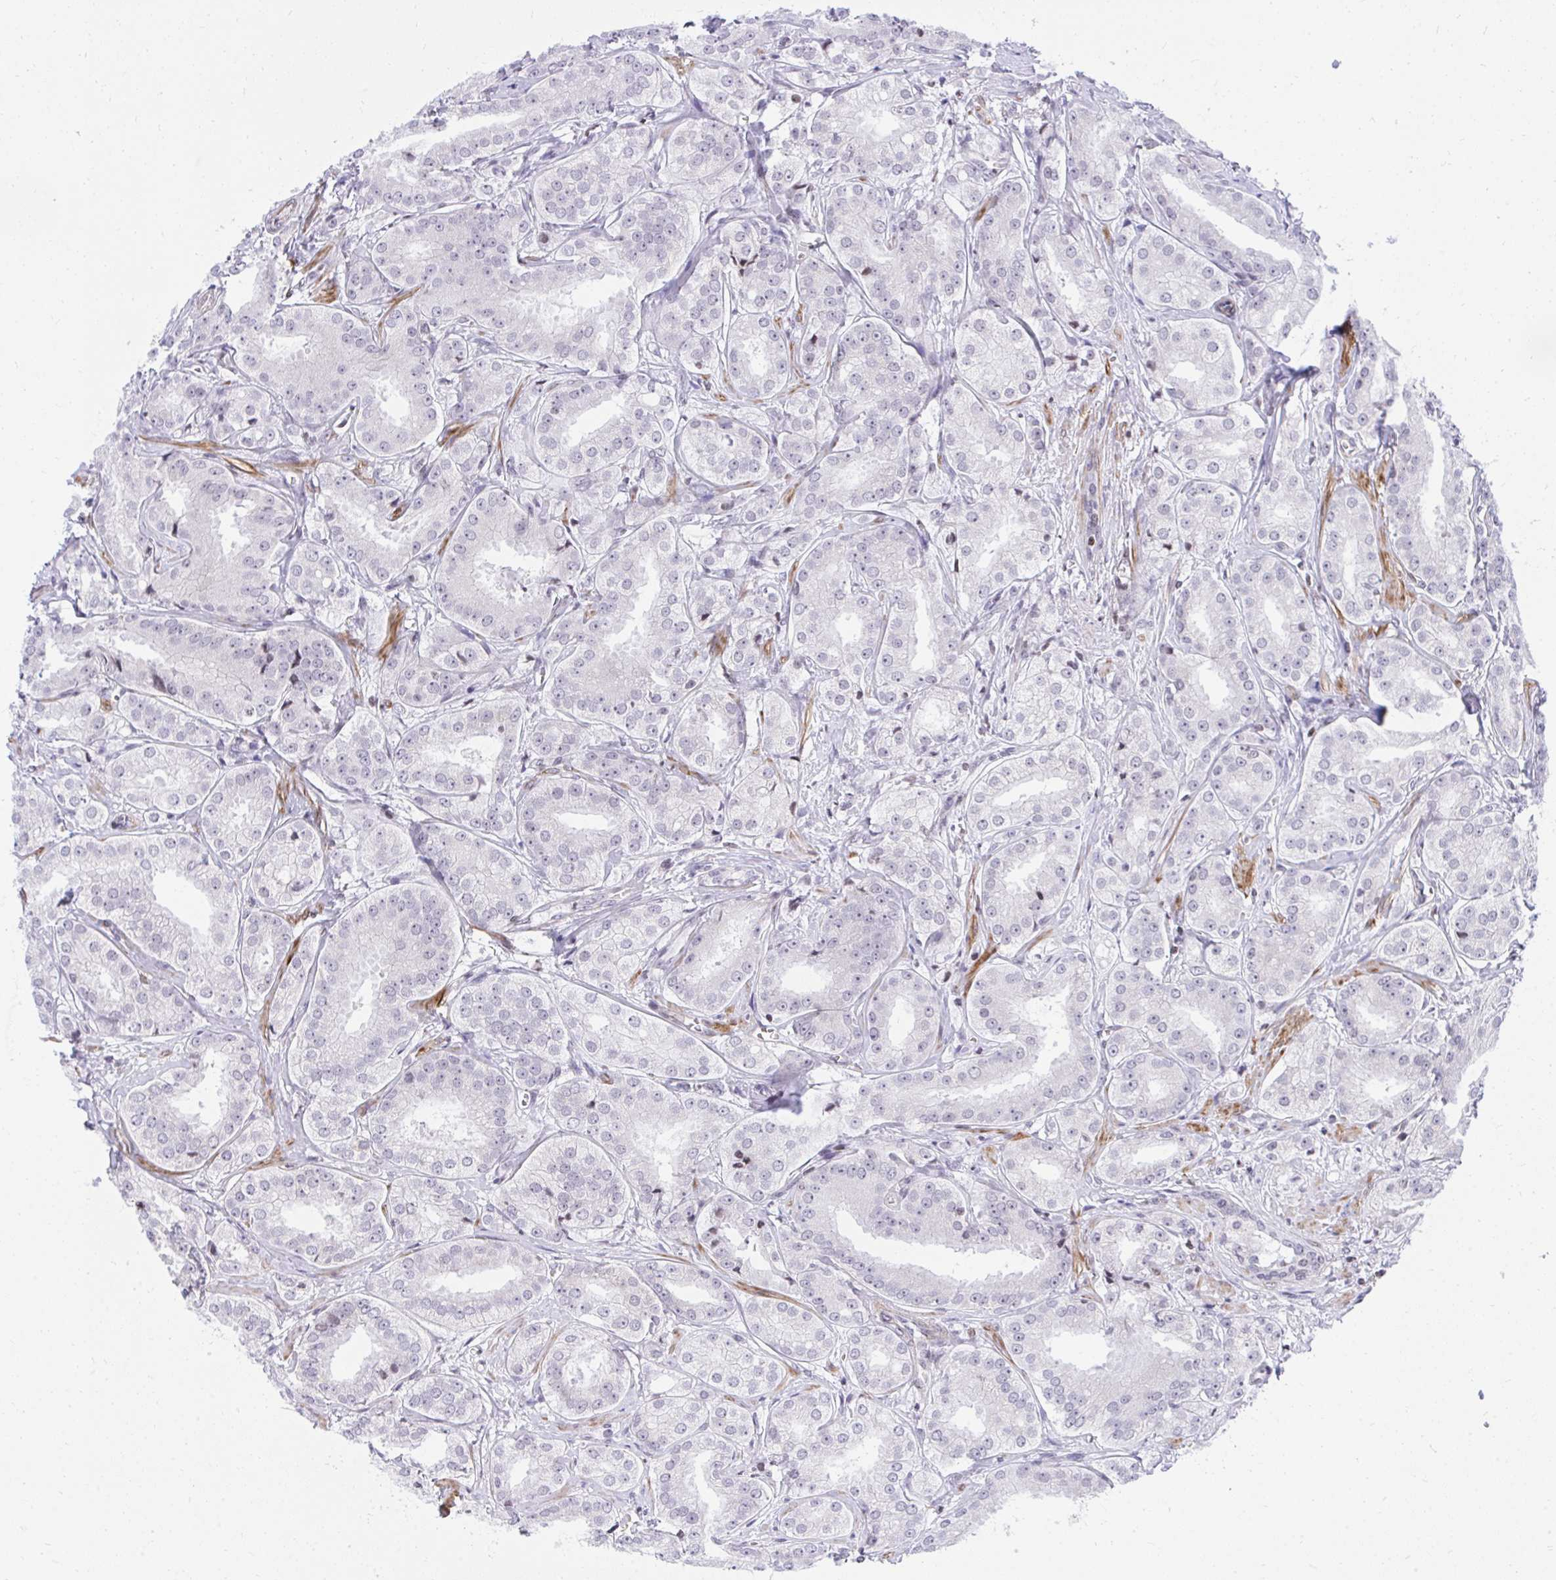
{"staining": {"intensity": "negative", "quantity": "none", "location": "none"}, "tissue": "prostate cancer", "cell_type": "Tumor cells", "image_type": "cancer", "snomed": [{"axis": "morphology", "description": "Adenocarcinoma, High grade"}, {"axis": "topography", "description": "Prostate"}], "caption": "Immunohistochemistry image of prostate cancer stained for a protein (brown), which exhibits no positivity in tumor cells.", "gene": "KCNN4", "patient": {"sex": "male", "age": 64}}